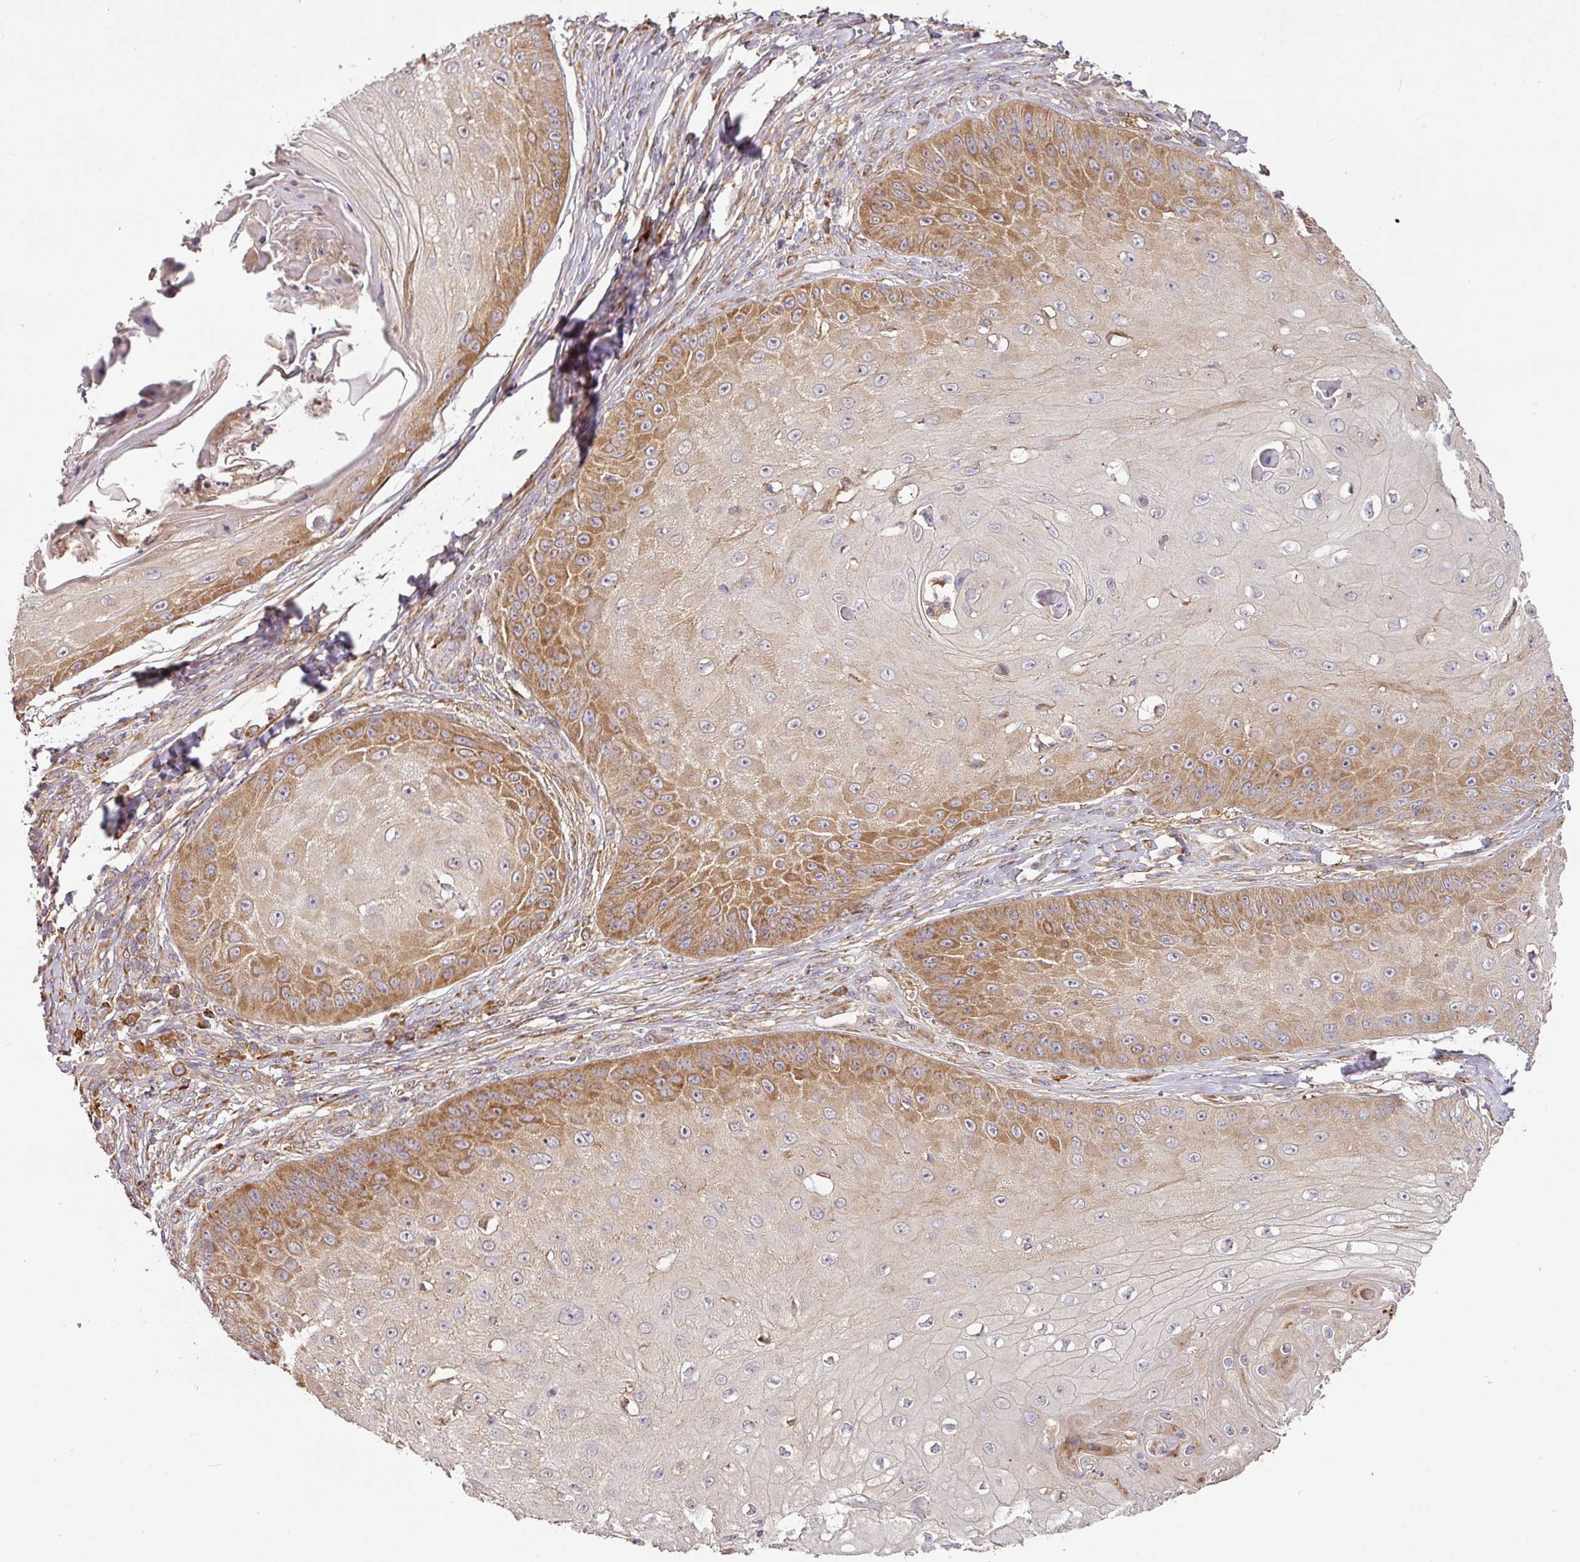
{"staining": {"intensity": "moderate", "quantity": "25%-75%", "location": "cytoplasmic/membranous"}, "tissue": "skin cancer", "cell_type": "Tumor cells", "image_type": "cancer", "snomed": [{"axis": "morphology", "description": "Squamous cell carcinoma, NOS"}, {"axis": "topography", "description": "Skin"}], "caption": "A brown stain shows moderate cytoplasmic/membranous positivity of a protein in human skin squamous cell carcinoma tumor cells. (Stains: DAB (3,3'-diaminobenzidine) in brown, nuclei in blue, Microscopy: brightfield microscopy at high magnification).", "gene": "GALP", "patient": {"sex": "male", "age": 70}}